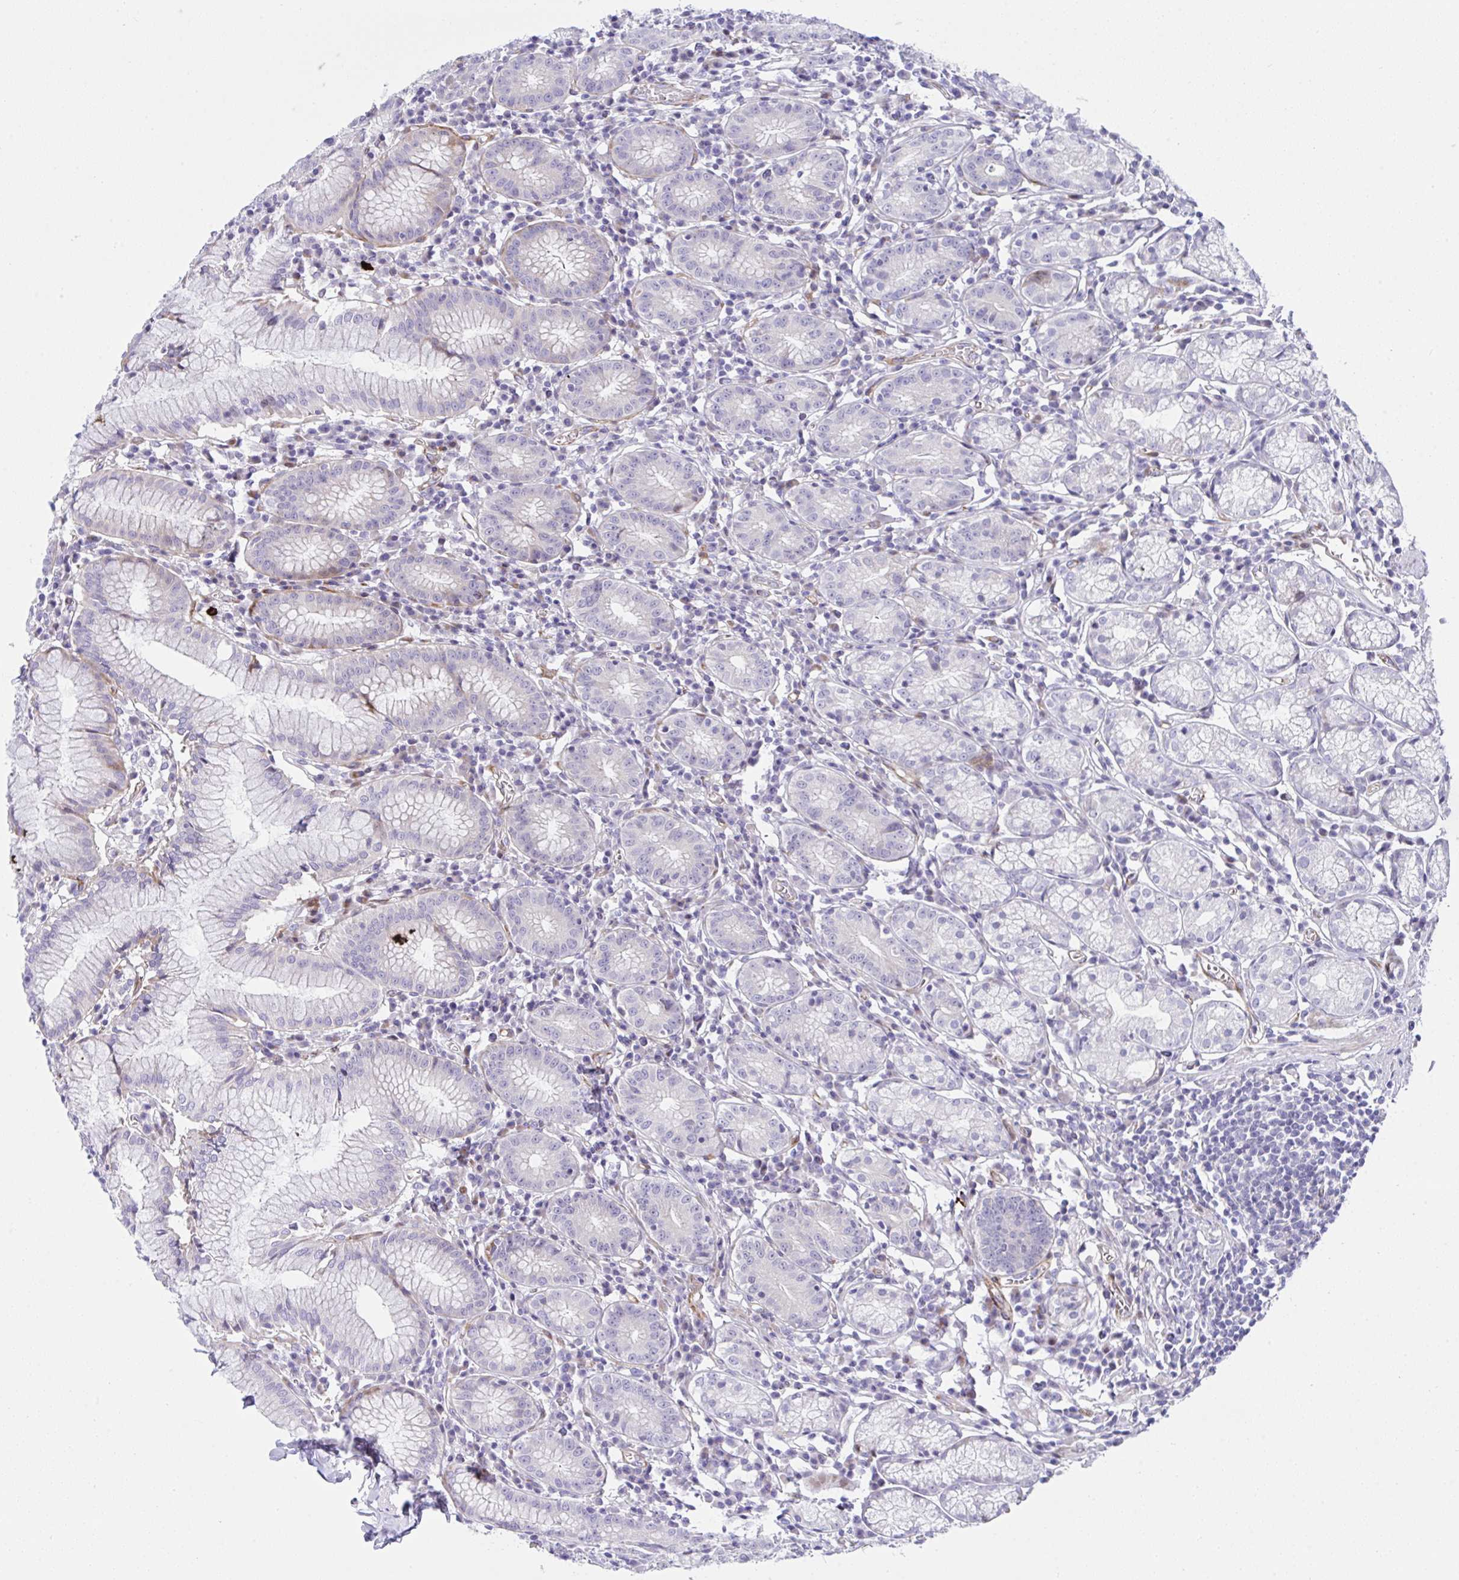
{"staining": {"intensity": "negative", "quantity": "none", "location": "none"}, "tissue": "stomach", "cell_type": "Glandular cells", "image_type": "normal", "snomed": [{"axis": "morphology", "description": "Normal tissue, NOS"}, {"axis": "topography", "description": "Stomach"}], "caption": "IHC of benign stomach demonstrates no expression in glandular cells.", "gene": "ZNF713", "patient": {"sex": "male", "age": 55}}